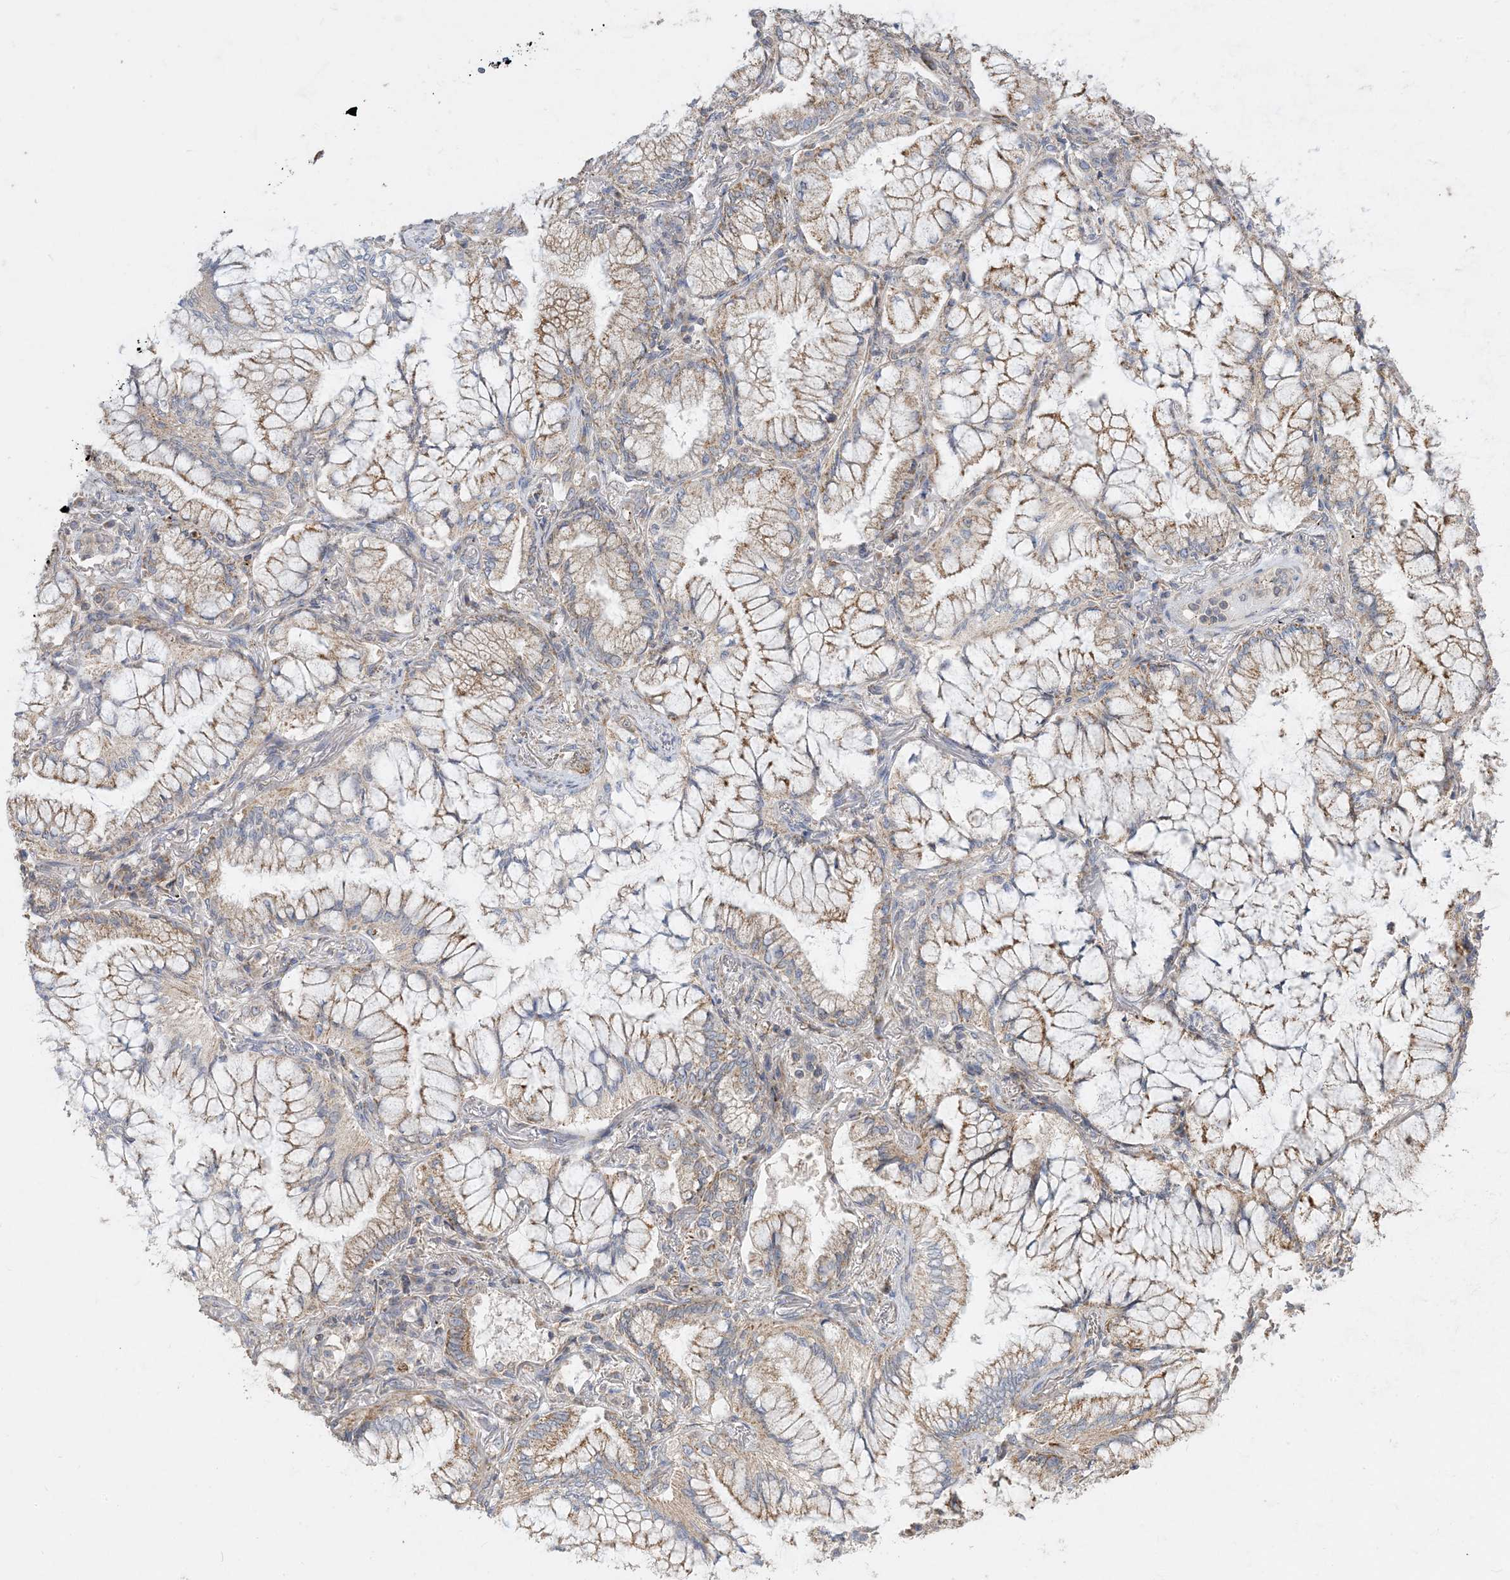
{"staining": {"intensity": "weak", "quantity": ">75%", "location": "cytoplasmic/membranous"}, "tissue": "lung cancer", "cell_type": "Tumor cells", "image_type": "cancer", "snomed": [{"axis": "morphology", "description": "Adenocarcinoma, NOS"}, {"axis": "topography", "description": "Lung"}], "caption": "A low amount of weak cytoplasmic/membranous staining is present in about >75% of tumor cells in adenocarcinoma (lung) tissue.", "gene": "ECHDC1", "patient": {"sex": "female", "age": 70}}